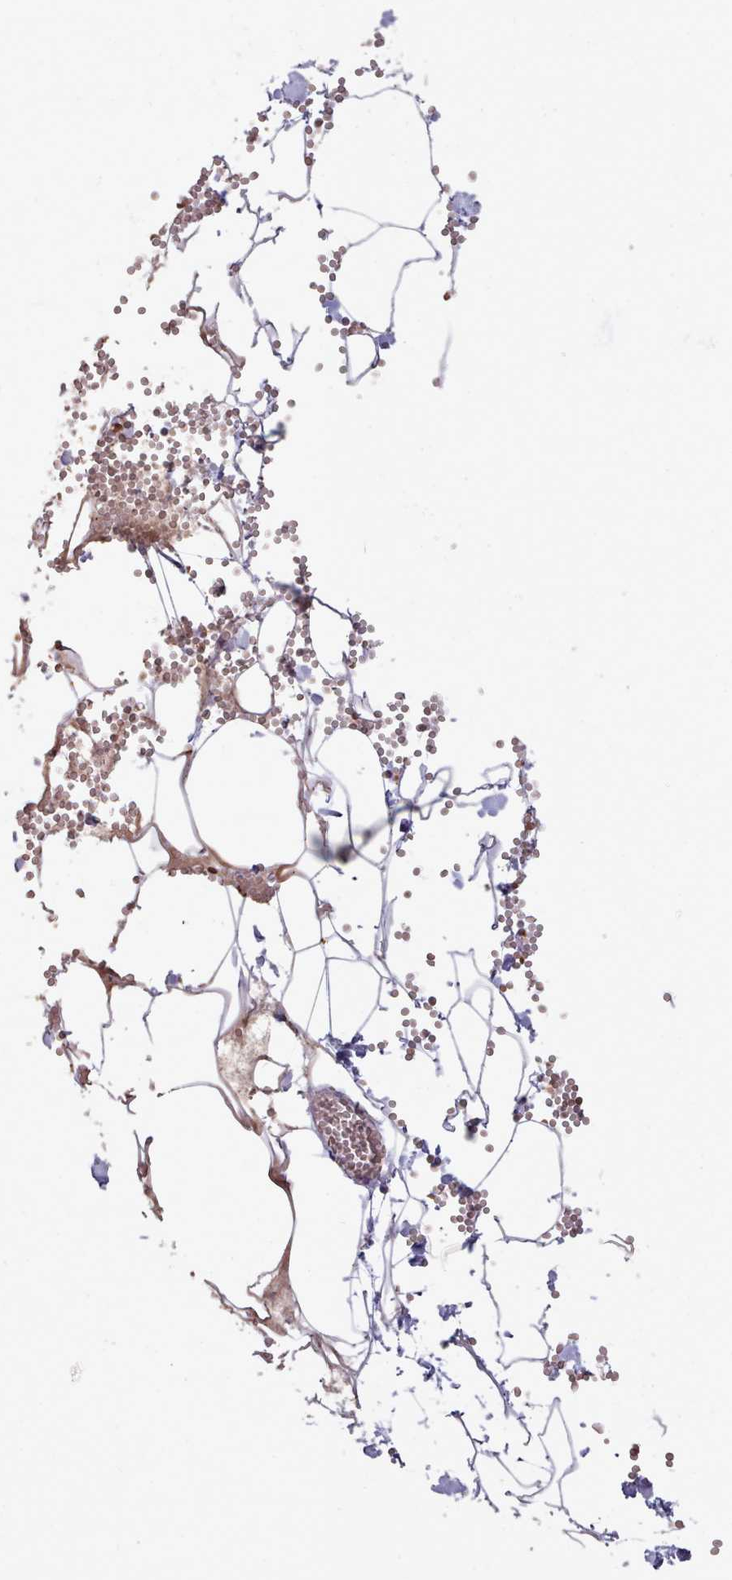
{"staining": {"intensity": "weak", "quantity": "<25%", "location": "cytoplasmic/membranous"}, "tissue": "adipose tissue", "cell_type": "Adipocytes", "image_type": "normal", "snomed": [{"axis": "morphology", "description": "Normal tissue, NOS"}, {"axis": "topography", "description": "Gallbladder"}, {"axis": "topography", "description": "Peripheral nerve tissue"}], "caption": "Immunohistochemical staining of normal human adipose tissue demonstrates no significant expression in adipocytes. (DAB (3,3'-diaminobenzidine) immunohistochemistry visualized using brightfield microscopy, high magnification).", "gene": "PACSIN3", "patient": {"sex": "male", "age": 38}}